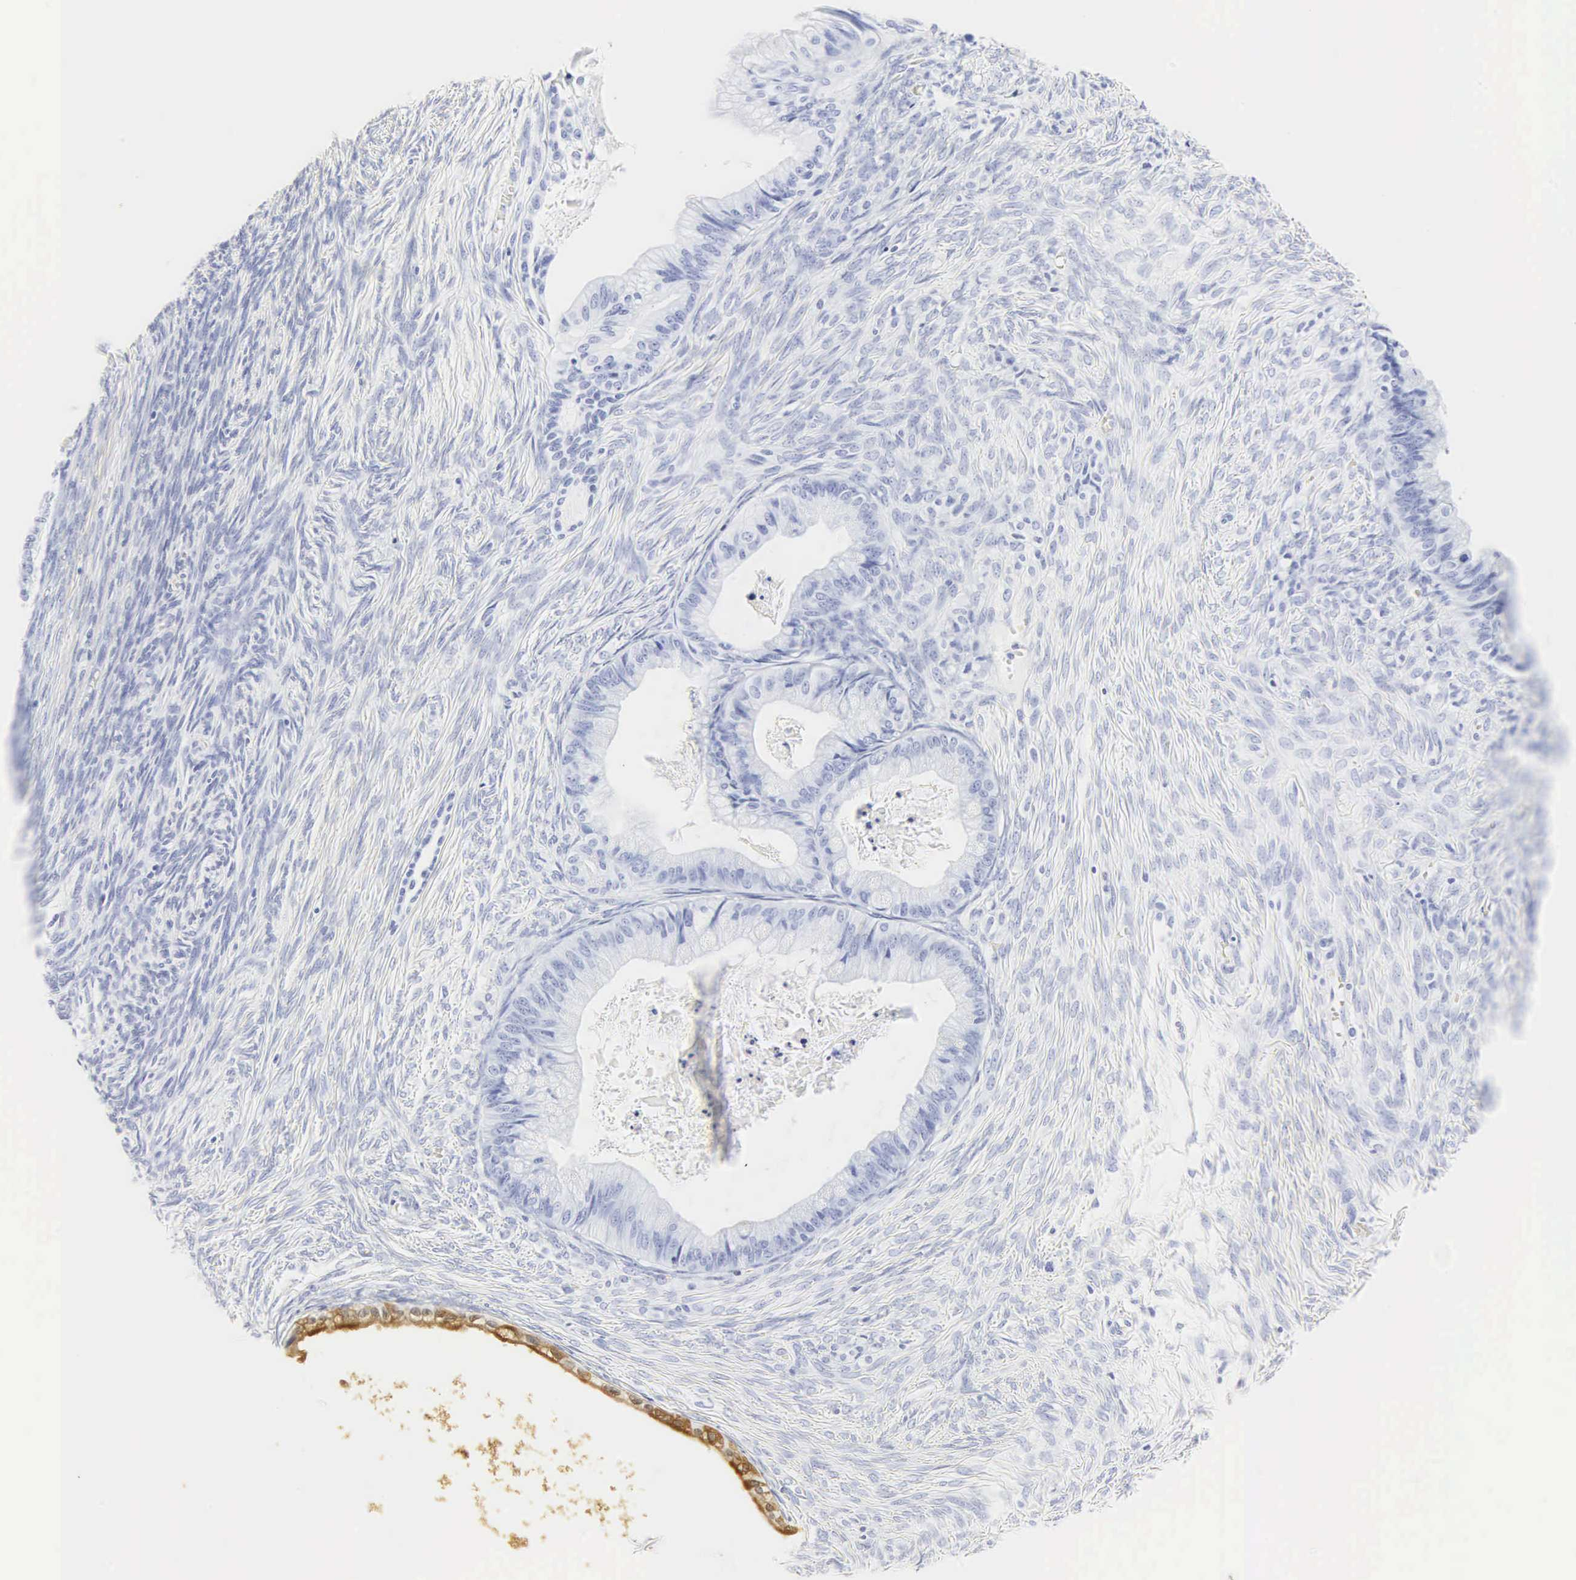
{"staining": {"intensity": "negative", "quantity": "none", "location": "none"}, "tissue": "ovarian cancer", "cell_type": "Tumor cells", "image_type": "cancer", "snomed": [{"axis": "morphology", "description": "Cystadenocarcinoma, mucinous, NOS"}, {"axis": "topography", "description": "Ovary"}], "caption": "The micrograph reveals no staining of tumor cells in mucinous cystadenocarcinoma (ovarian). (DAB immunohistochemistry (IHC), high magnification).", "gene": "CGB3", "patient": {"sex": "female", "age": 57}}